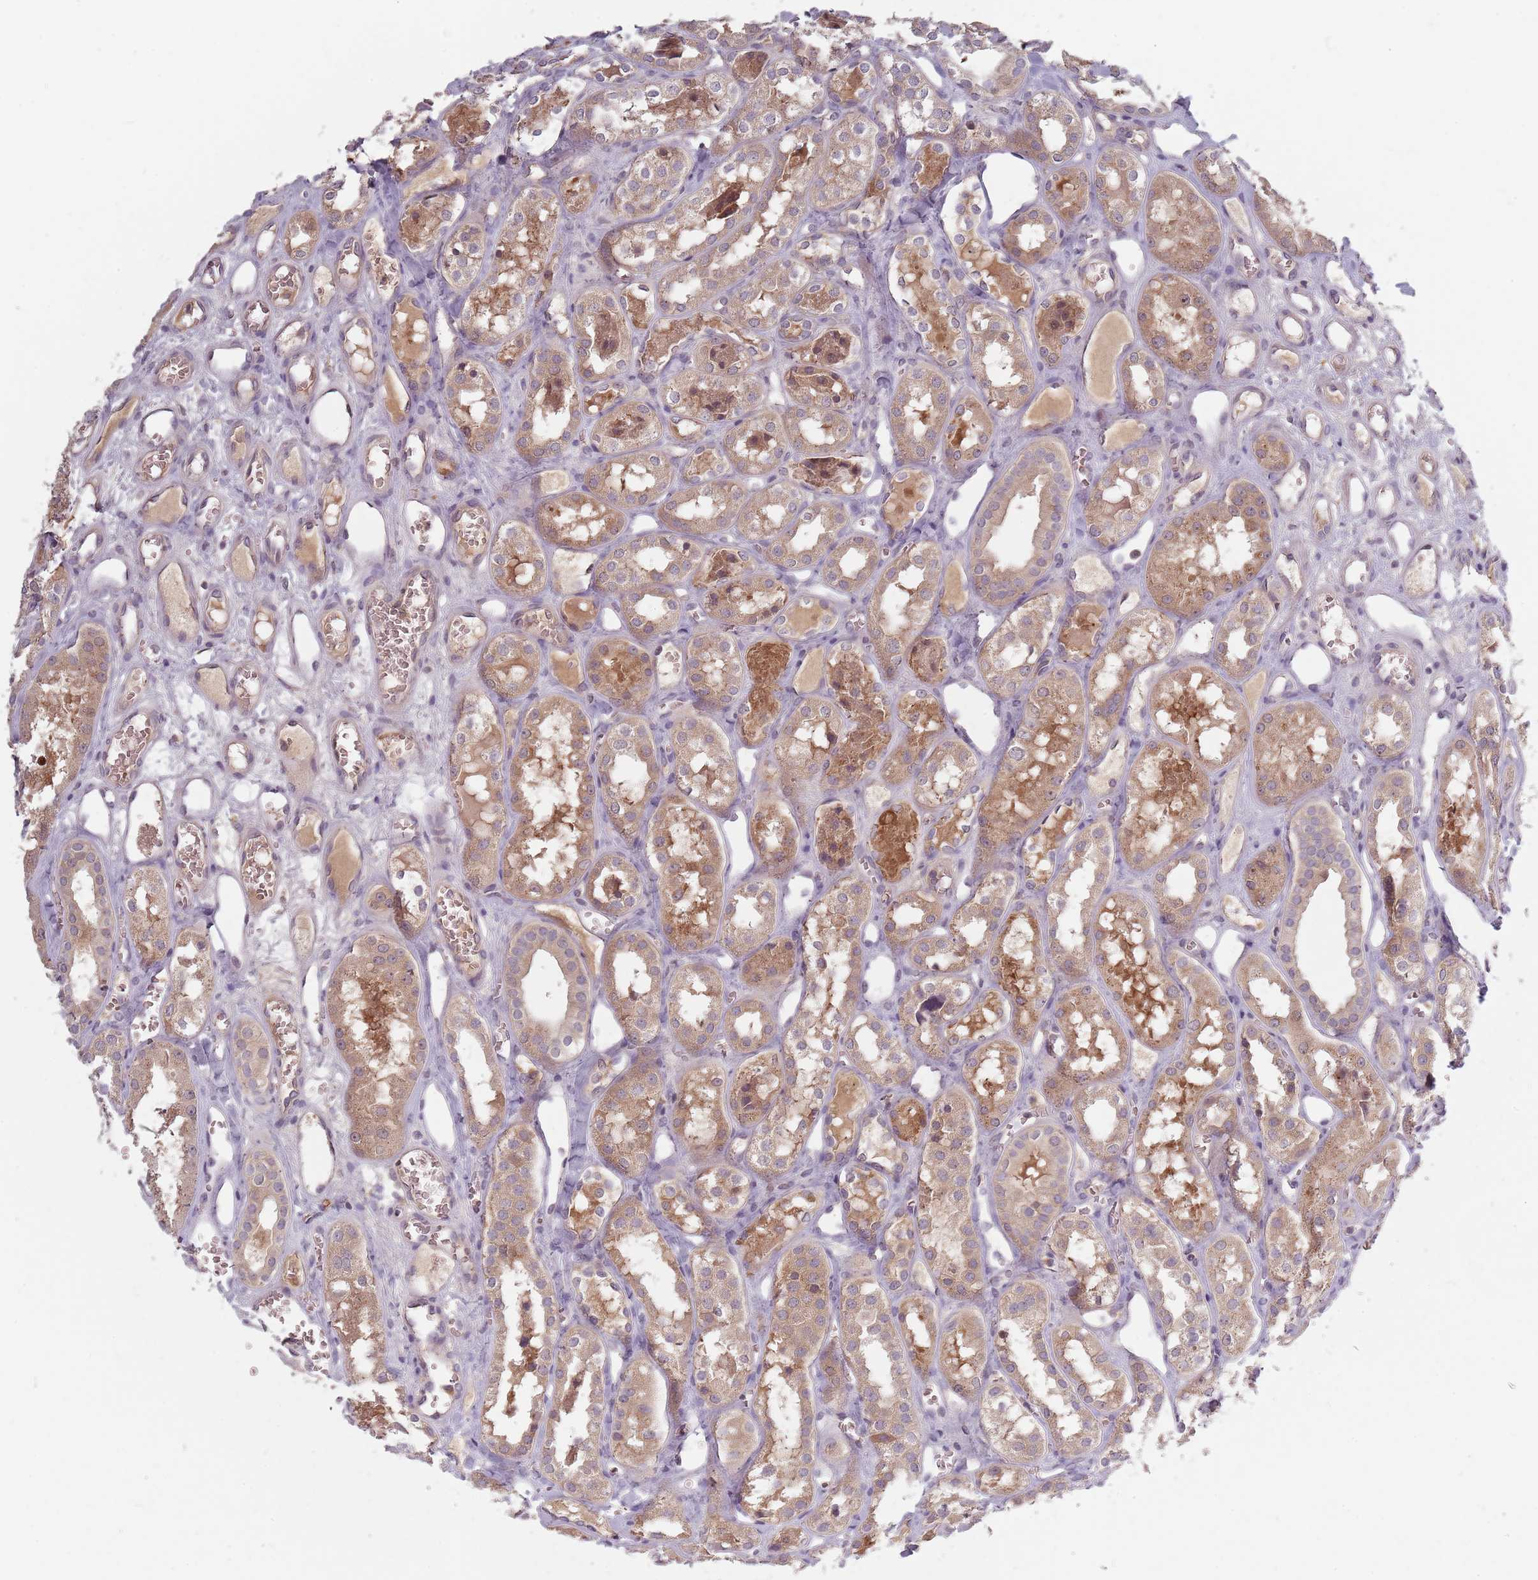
{"staining": {"intensity": "negative", "quantity": "none", "location": "none"}, "tissue": "kidney", "cell_type": "Cells in glomeruli", "image_type": "normal", "snomed": [{"axis": "morphology", "description": "Normal tissue, NOS"}, {"axis": "topography", "description": "Kidney"}], "caption": "DAB immunohistochemical staining of benign human kidney exhibits no significant positivity in cells in glomeruli.", "gene": "ASB13", "patient": {"sex": "male", "age": 16}}